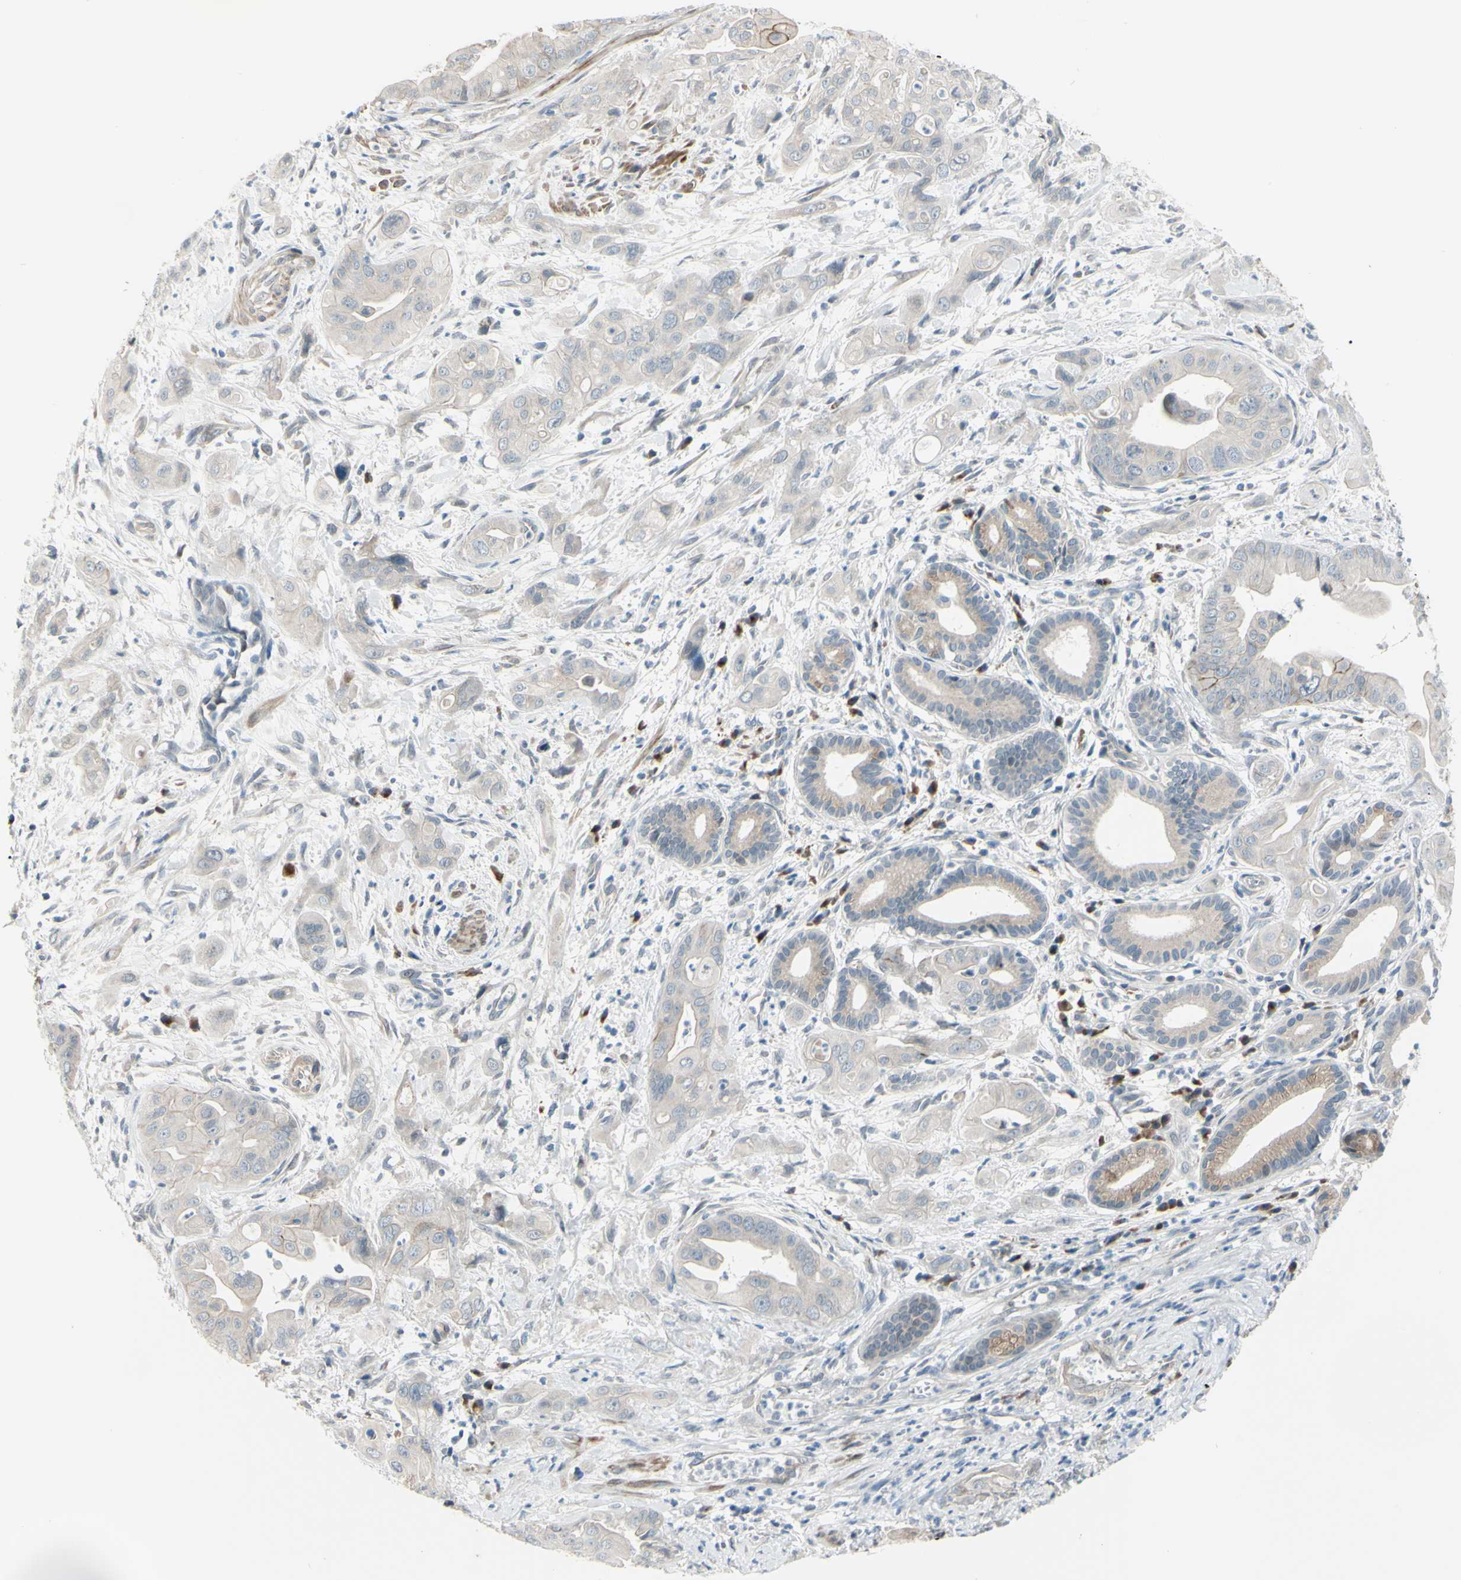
{"staining": {"intensity": "weak", "quantity": "<25%", "location": "cytoplasmic/membranous"}, "tissue": "pancreatic cancer", "cell_type": "Tumor cells", "image_type": "cancer", "snomed": [{"axis": "morphology", "description": "Adenocarcinoma, NOS"}, {"axis": "topography", "description": "Pancreas"}], "caption": "DAB immunohistochemical staining of pancreatic cancer displays no significant expression in tumor cells.", "gene": "LRRK1", "patient": {"sex": "female", "age": 75}}